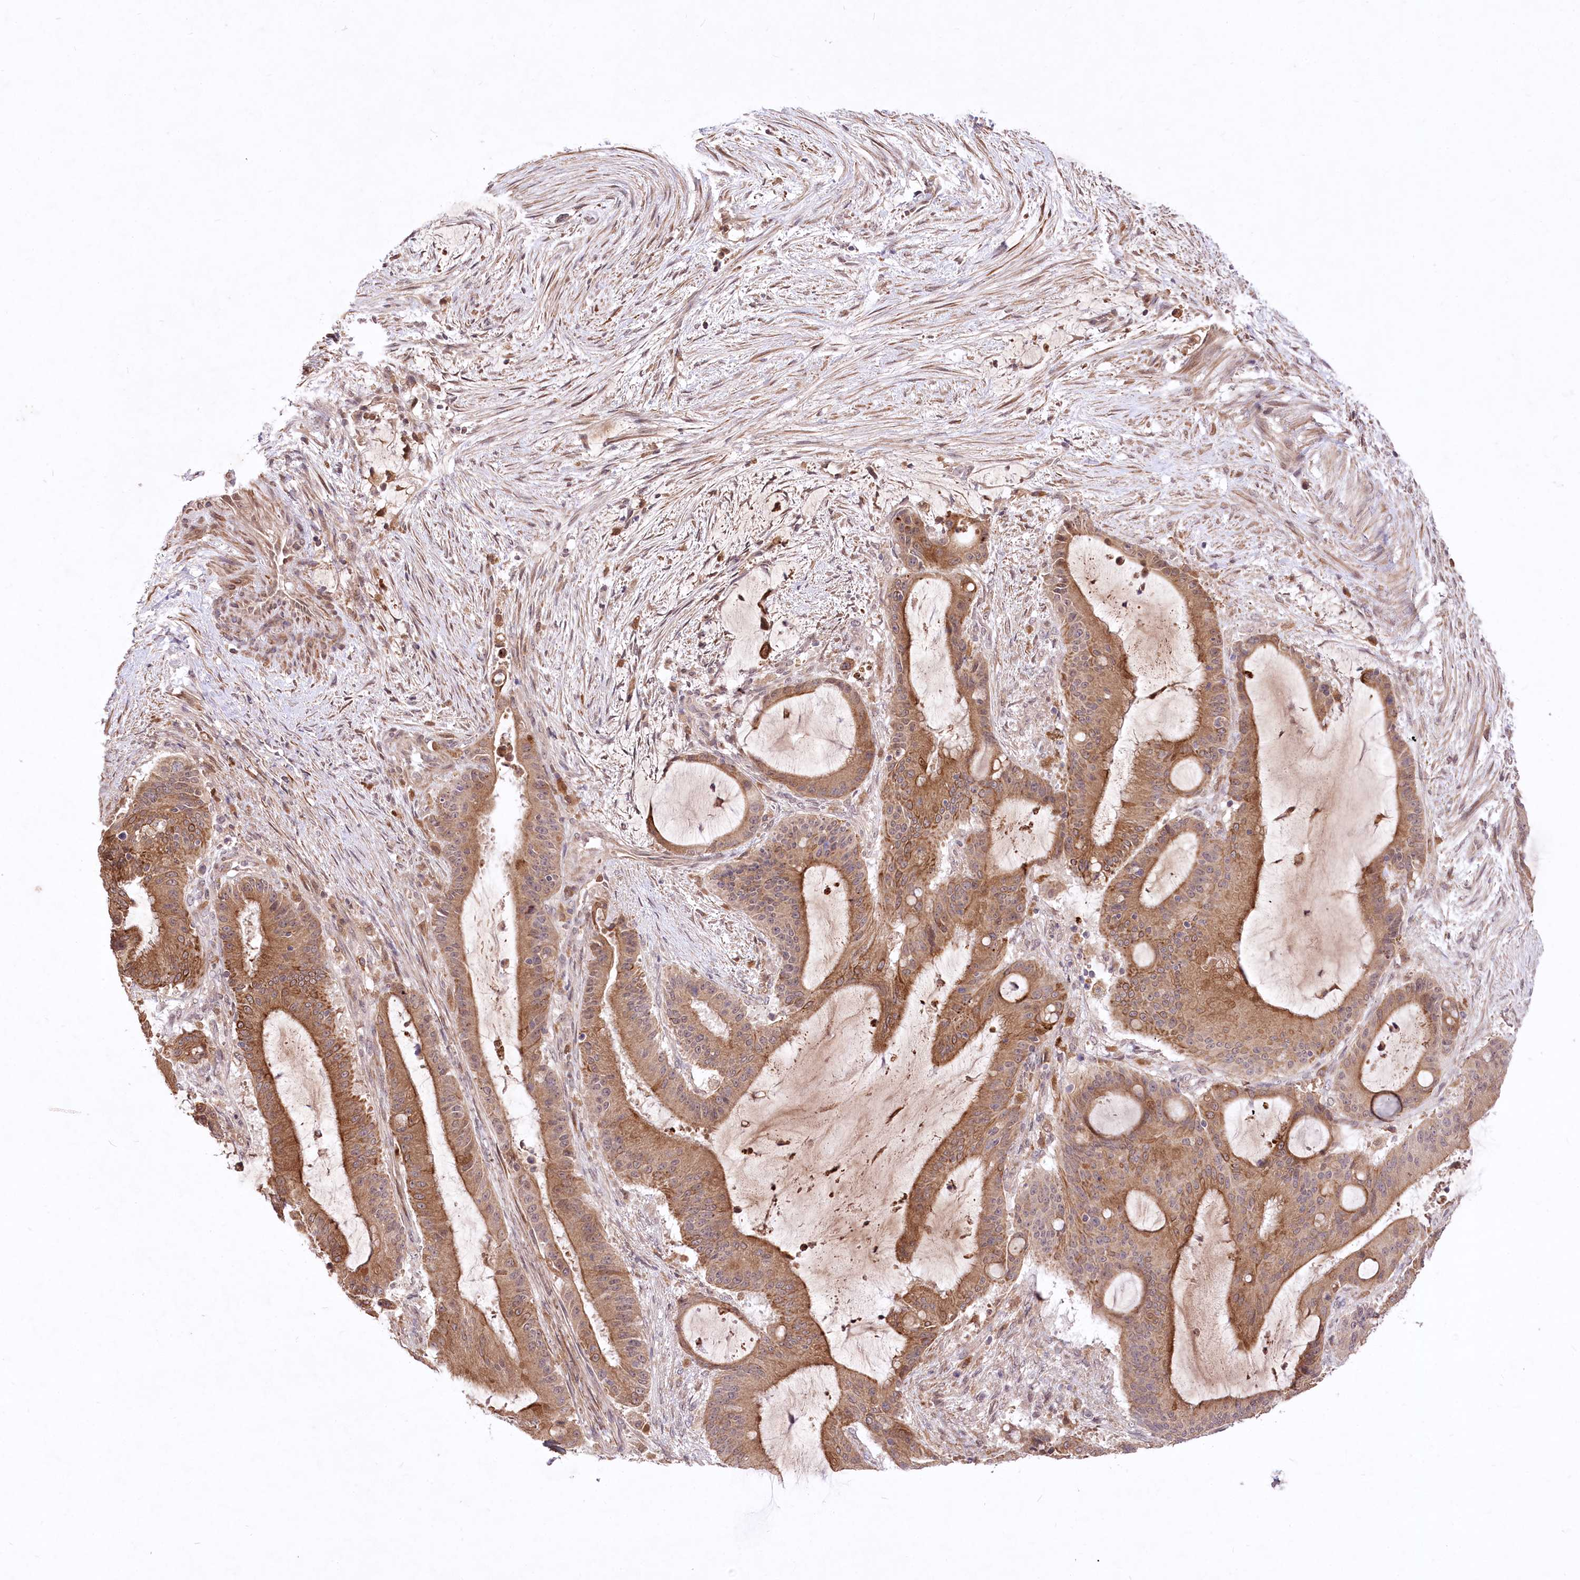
{"staining": {"intensity": "moderate", "quantity": ">75%", "location": "cytoplasmic/membranous"}, "tissue": "liver cancer", "cell_type": "Tumor cells", "image_type": "cancer", "snomed": [{"axis": "morphology", "description": "Normal tissue, NOS"}, {"axis": "morphology", "description": "Cholangiocarcinoma"}, {"axis": "topography", "description": "Liver"}, {"axis": "topography", "description": "Peripheral nerve tissue"}], "caption": "Liver cancer (cholangiocarcinoma) stained for a protein exhibits moderate cytoplasmic/membranous positivity in tumor cells.", "gene": "HELT", "patient": {"sex": "female", "age": 73}}